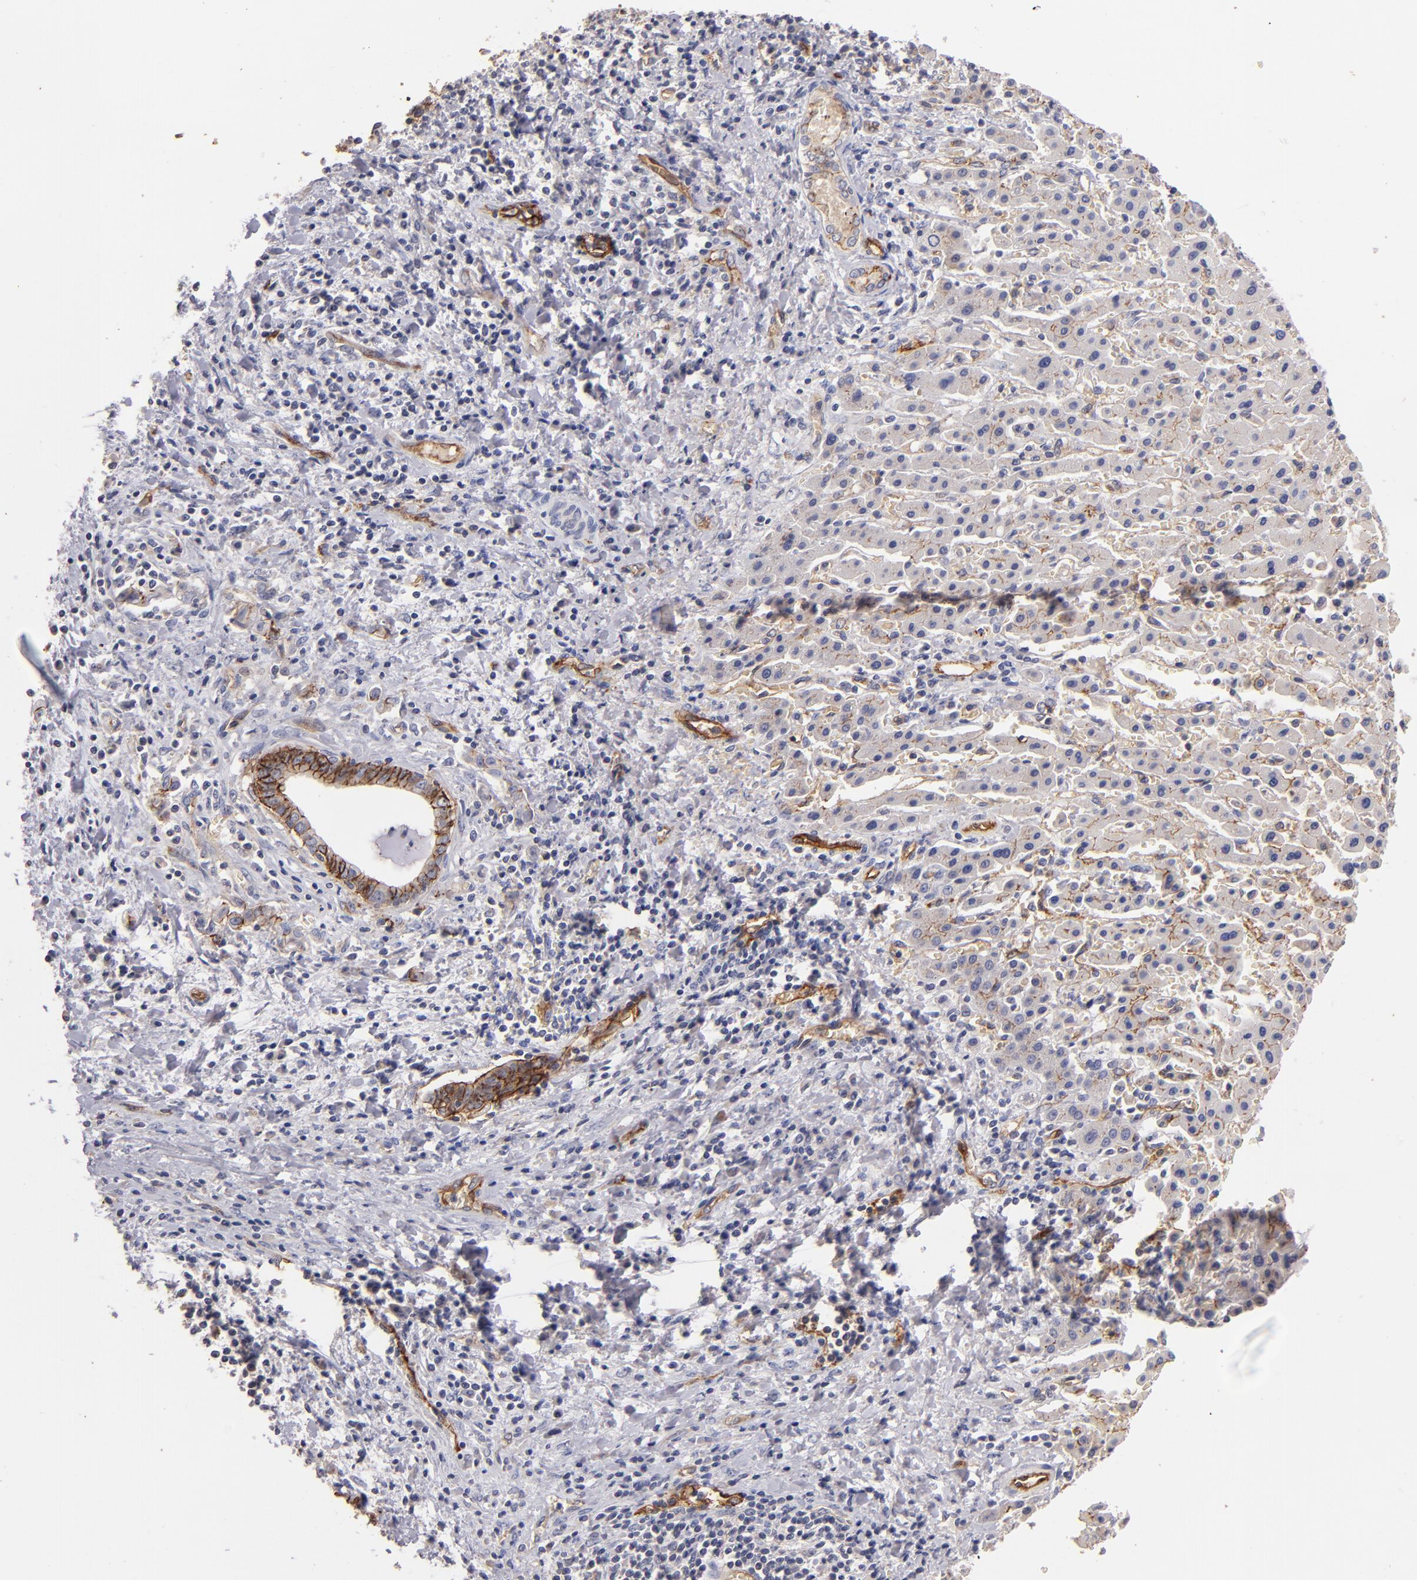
{"staining": {"intensity": "moderate", "quantity": "25%-75%", "location": "cytoplasmic/membranous"}, "tissue": "liver cancer", "cell_type": "Tumor cells", "image_type": "cancer", "snomed": [{"axis": "morphology", "description": "Cholangiocarcinoma"}, {"axis": "topography", "description": "Liver"}], "caption": "There is medium levels of moderate cytoplasmic/membranous expression in tumor cells of cholangiocarcinoma (liver), as demonstrated by immunohistochemical staining (brown color).", "gene": "CLDN5", "patient": {"sex": "male", "age": 57}}